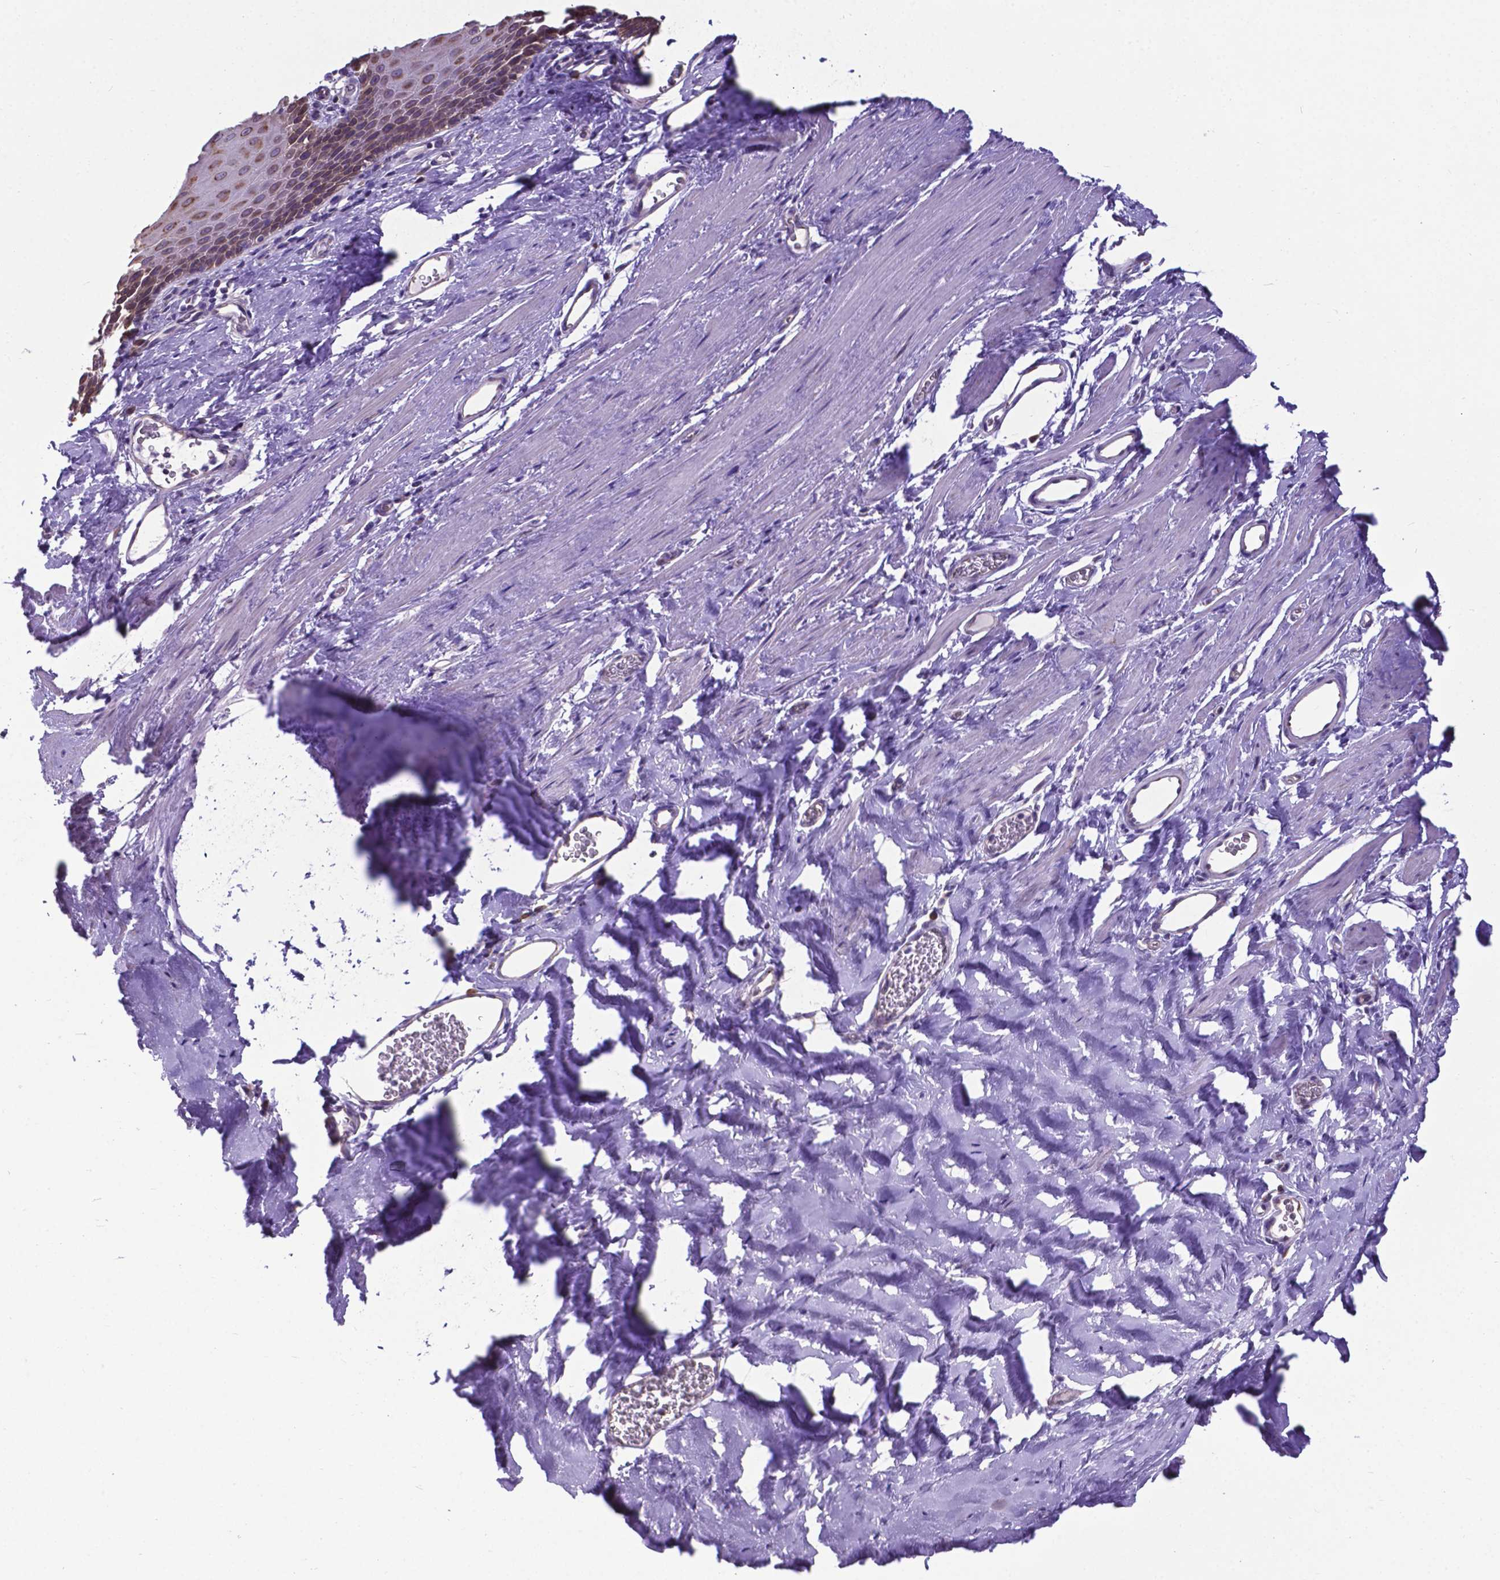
{"staining": {"intensity": "weak", "quantity": "25%-75%", "location": "cytoplasmic/membranous"}, "tissue": "esophagus", "cell_type": "Squamous epithelial cells", "image_type": "normal", "snomed": [{"axis": "morphology", "description": "Normal tissue, NOS"}, {"axis": "topography", "description": "Esophagus"}], "caption": "IHC image of unremarkable esophagus: esophagus stained using immunohistochemistry exhibits low levels of weak protein expression localized specifically in the cytoplasmic/membranous of squamous epithelial cells, appearing as a cytoplasmic/membranous brown color.", "gene": "RPL6", "patient": {"sex": "male", "age": 64}}